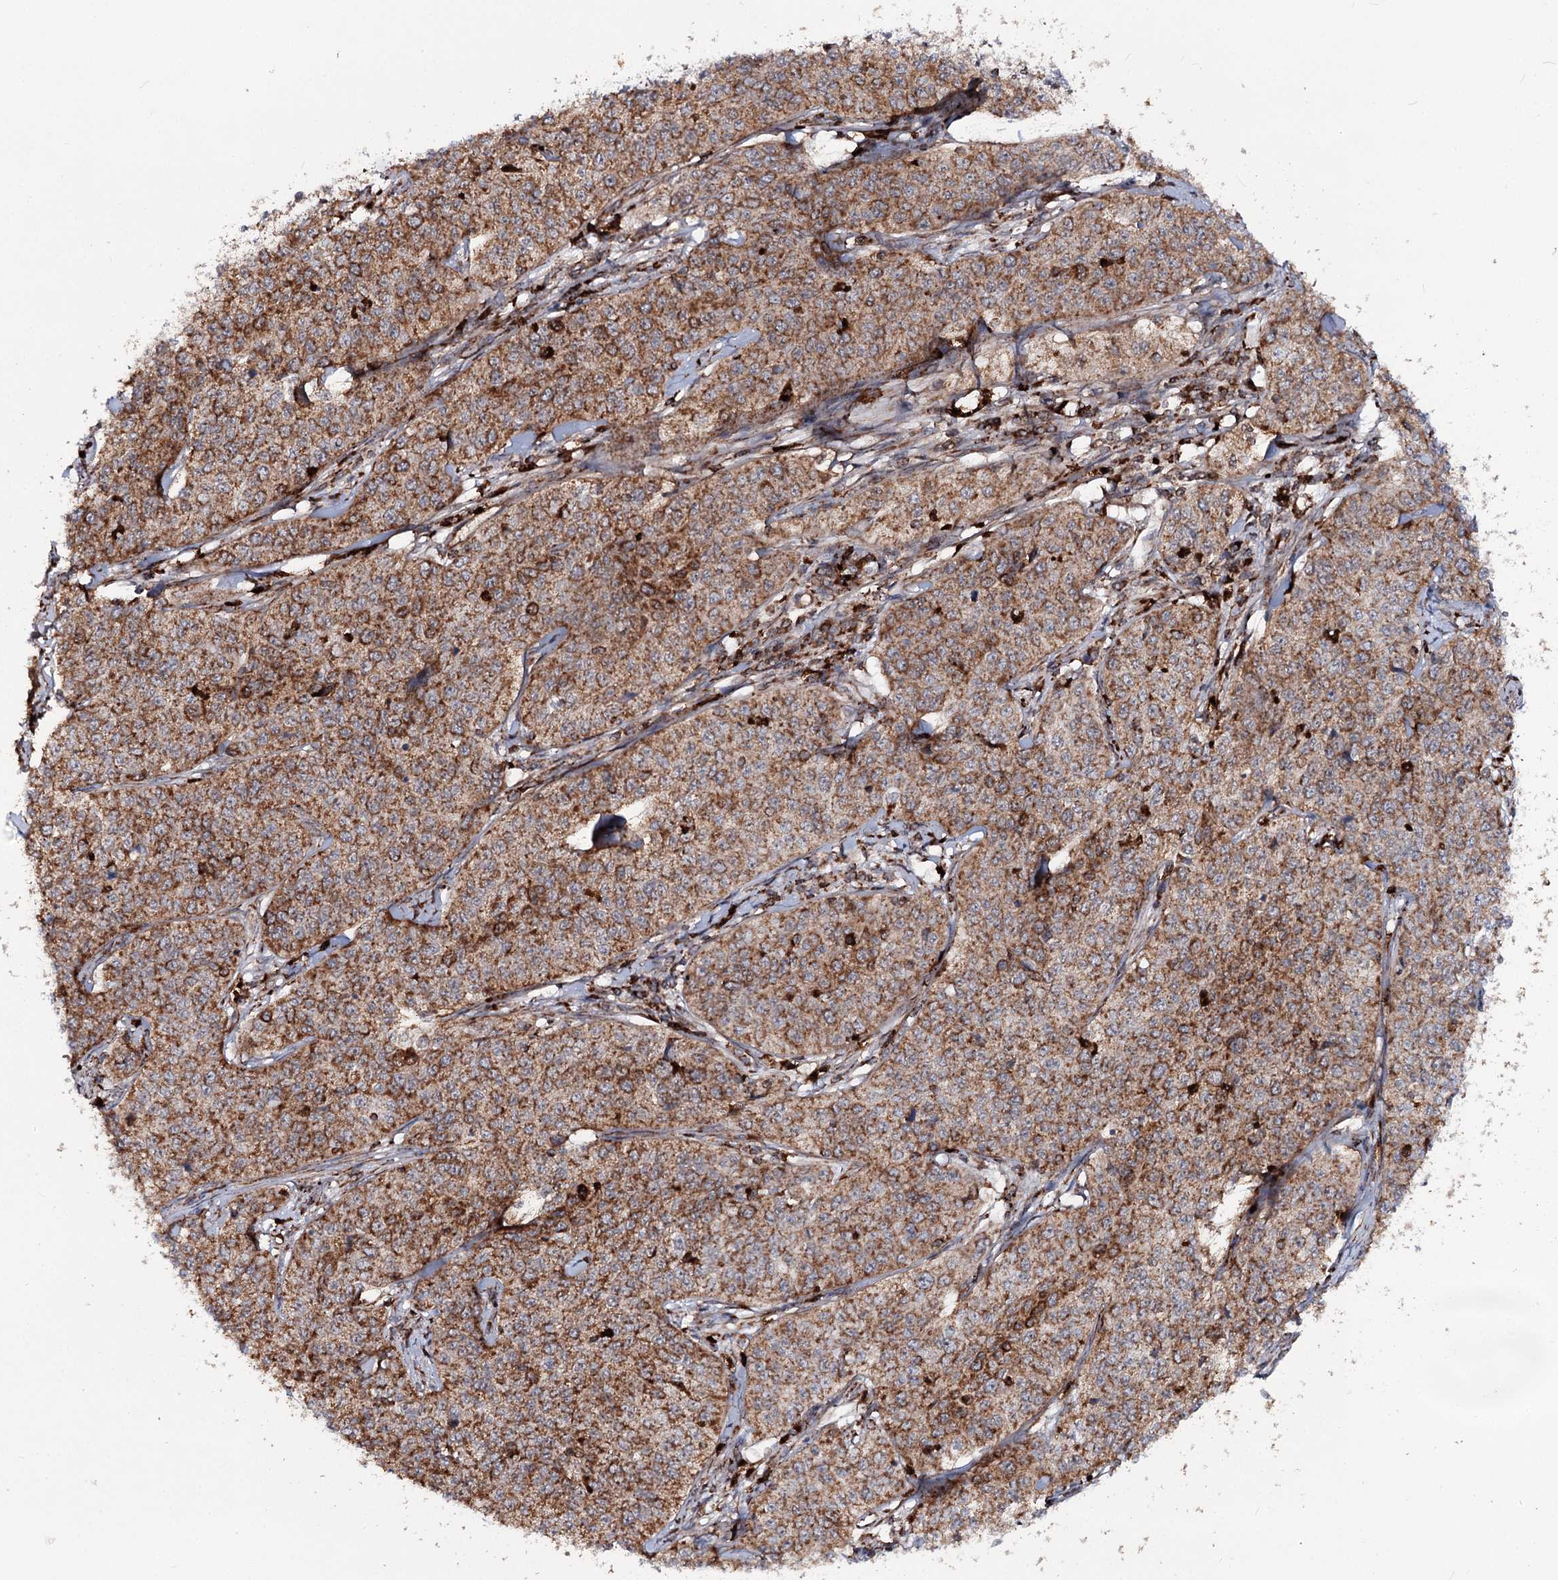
{"staining": {"intensity": "moderate", "quantity": ">75%", "location": "cytoplasmic/membranous"}, "tissue": "cervical cancer", "cell_type": "Tumor cells", "image_type": "cancer", "snomed": [{"axis": "morphology", "description": "Squamous cell carcinoma, NOS"}, {"axis": "topography", "description": "Cervix"}], "caption": "This micrograph reveals immunohistochemistry (IHC) staining of human cervical squamous cell carcinoma, with medium moderate cytoplasmic/membranous positivity in approximately >75% of tumor cells.", "gene": "FGFR1OP2", "patient": {"sex": "female", "age": 35}}